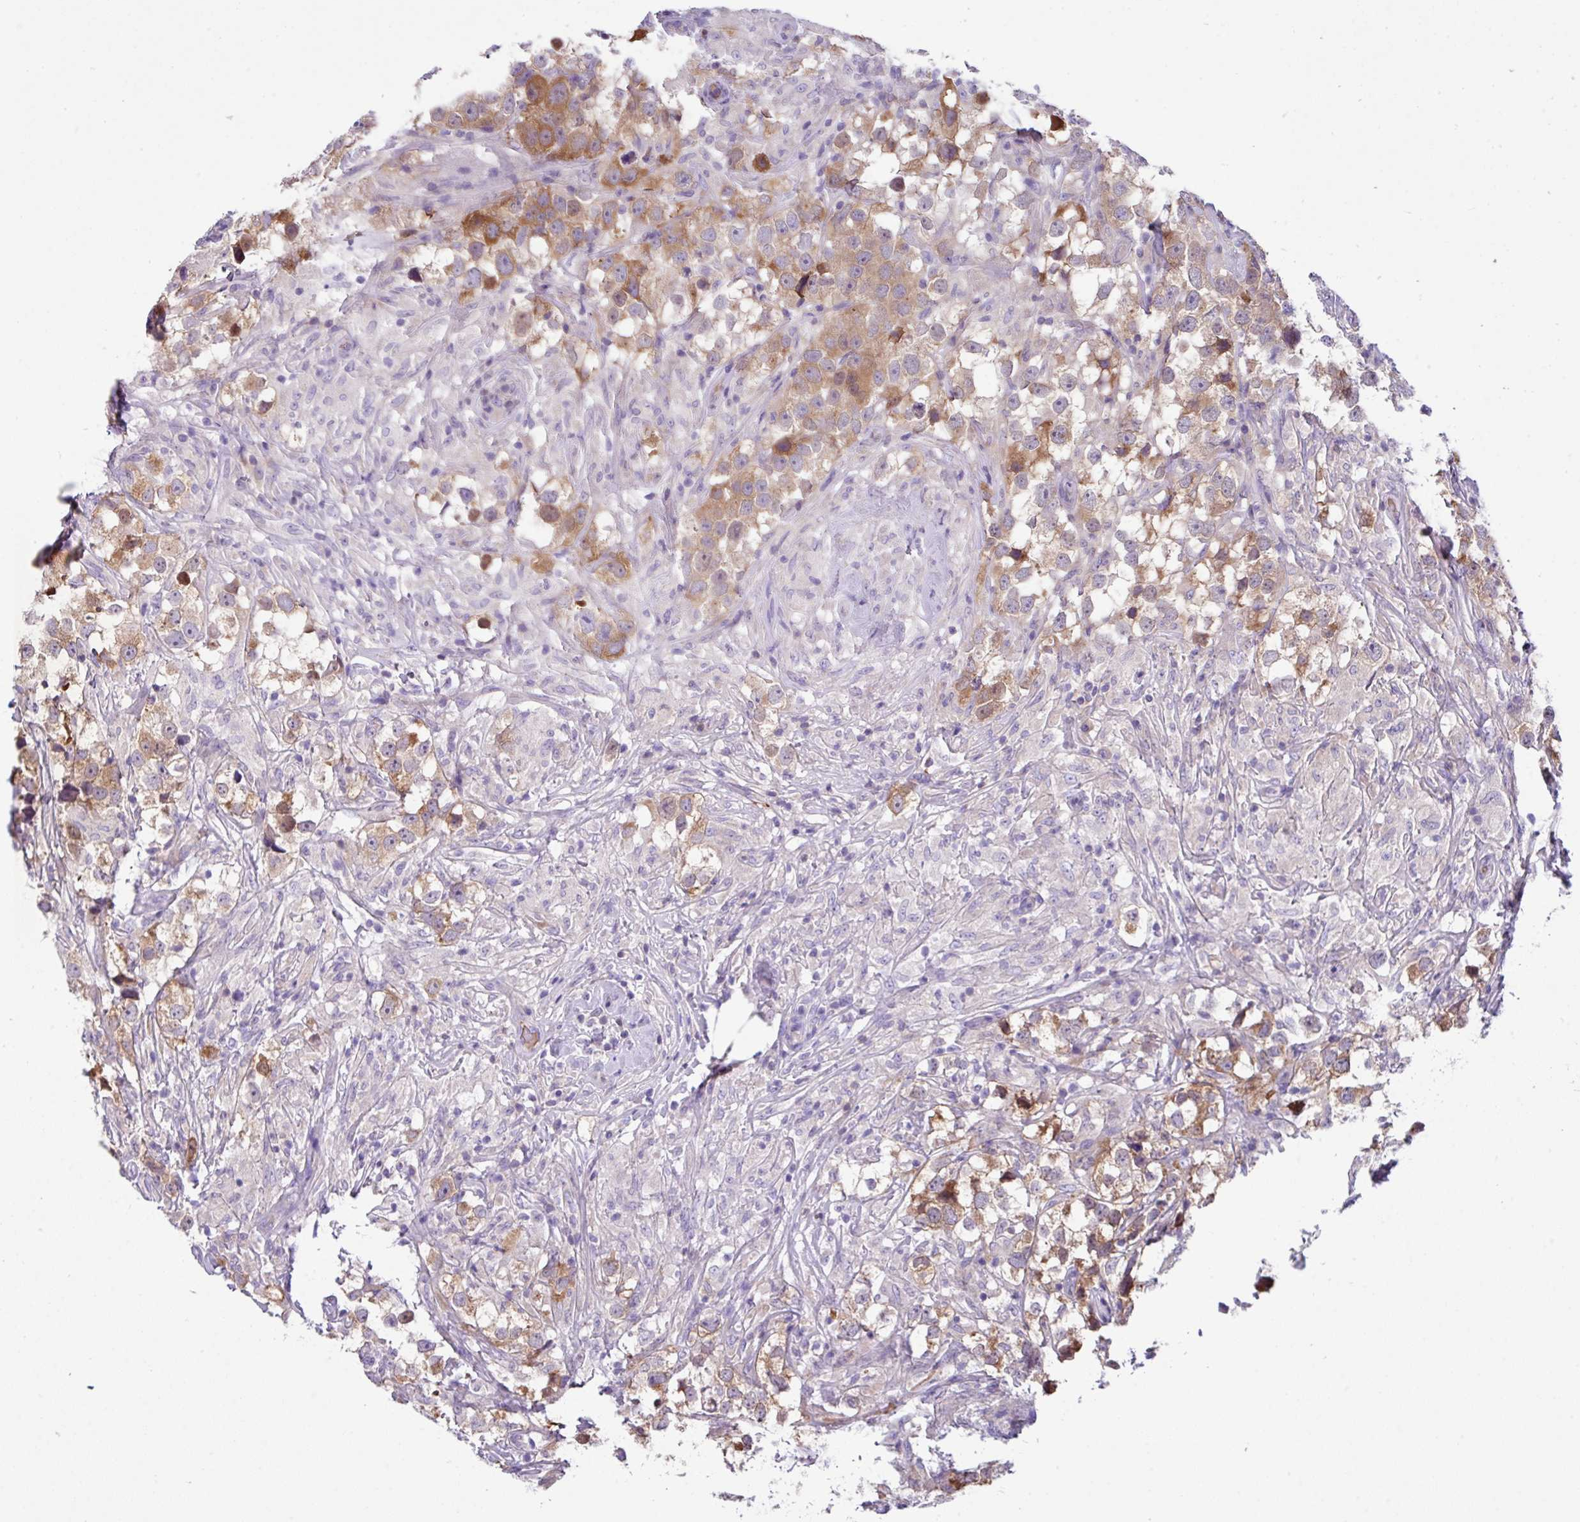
{"staining": {"intensity": "moderate", "quantity": ">75%", "location": "cytoplasmic/membranous"}, "tissue": "testis cancer", "cell_type": "Tumor cells", "image_type": "cancer", "snomed": [{"axis": "morphology", "description": "Seminoma, NOS"}, {"axis": "topography", "description": "Testis"}], "caption": "Human testis seminoma stained for a protein (brown) demonstrates moderate cytoplasmic/membranous positive expression in approximately >75% of tumor cells.", "gene": "DNAL1", "patient": {"sex": "male", "age": 46}}